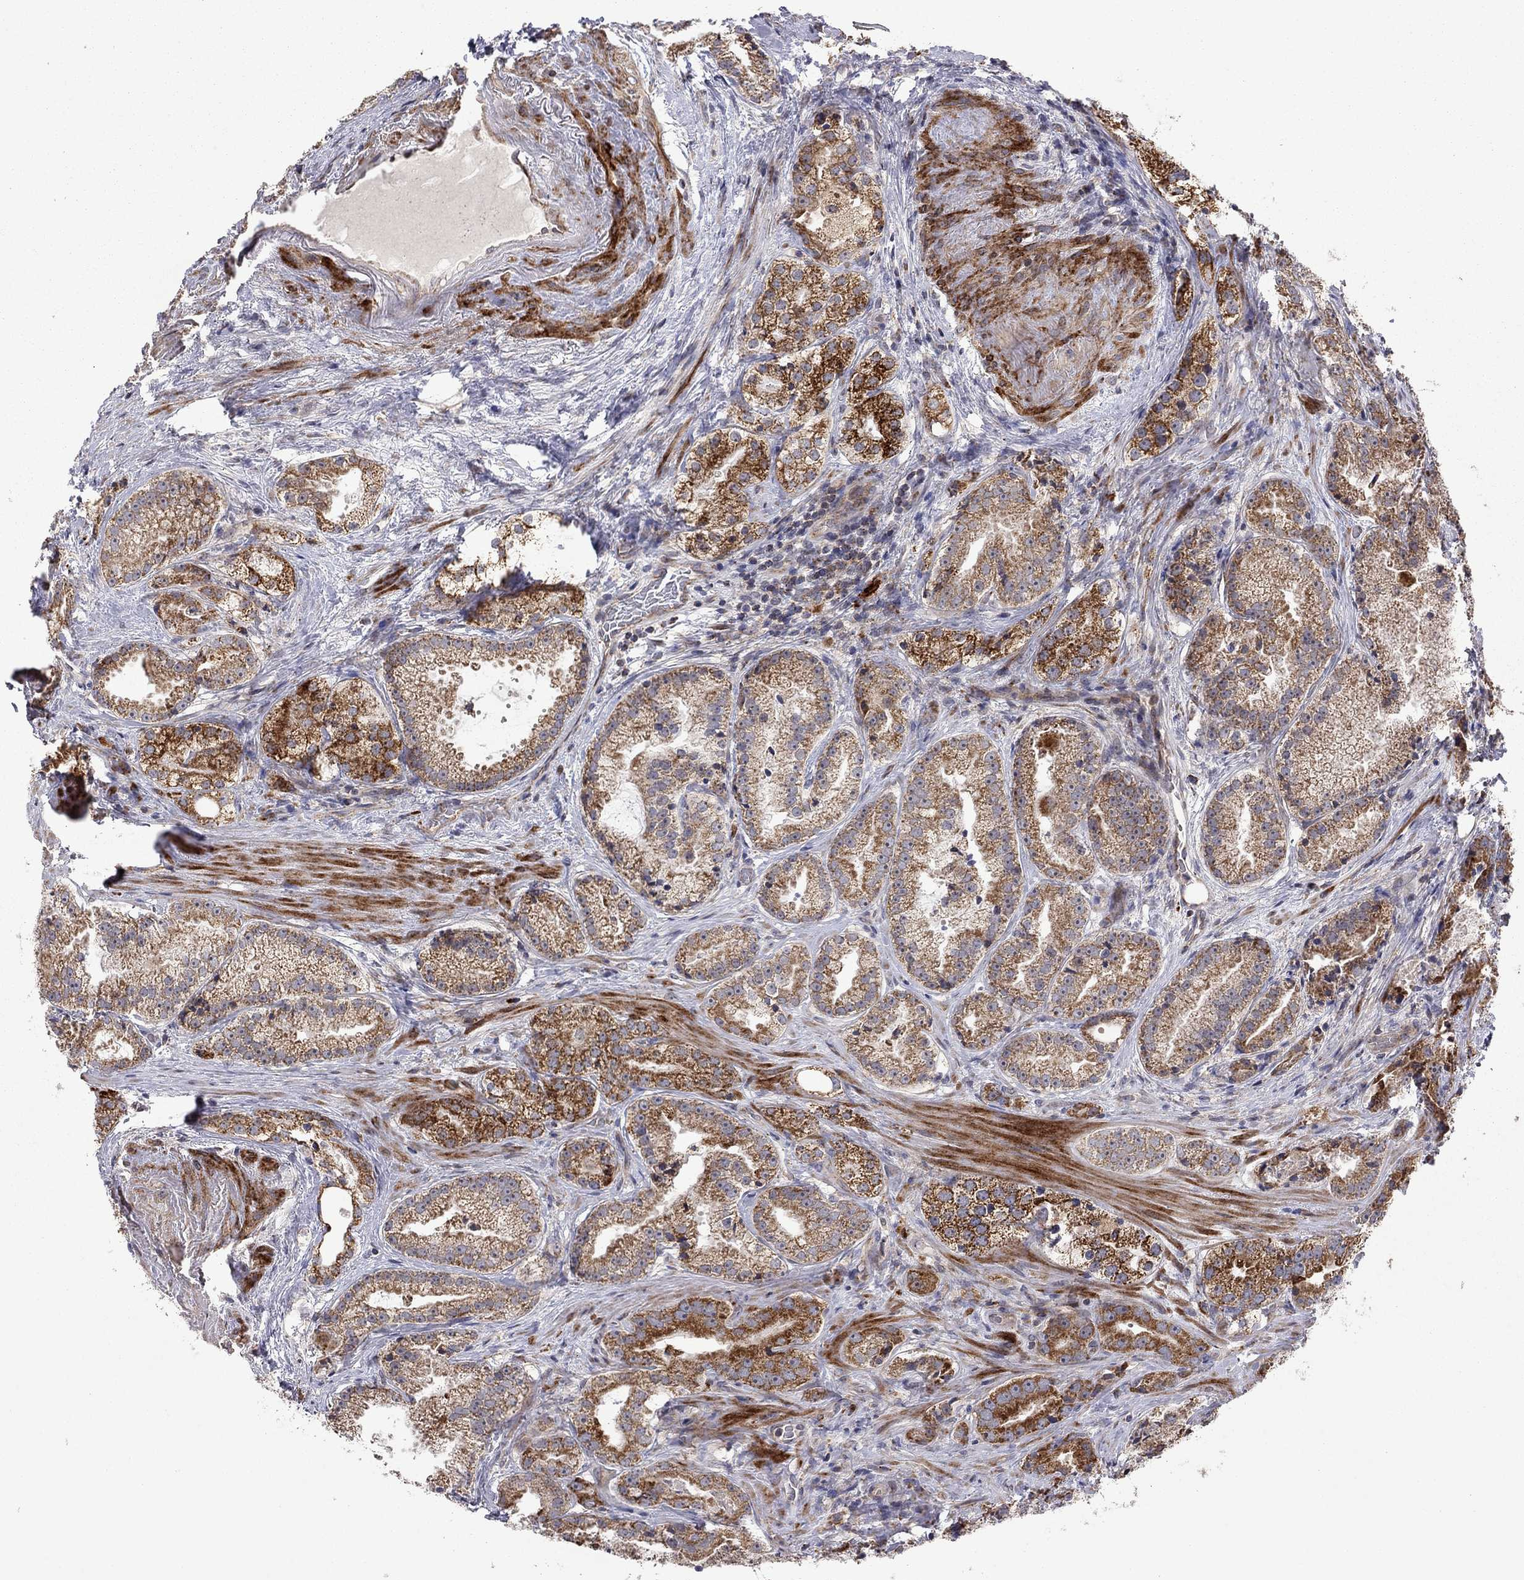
{"staining": {"intensity": "strong", "quantity": "<25%", "location": "cytoplasmic/membranous"}, "tissue": "prostate cancer", "cell_type": "Tumor cells", "image_type": "cancer", "snomed": [{"axis": "morphology", "description": "Adenocarcinoma, NOS"}, {"axis": "morphology", "description": "Adenocarcinoma, High grade"}, {"axis": "topography", "description": "Prostate"}], "caption": "Prostate cancer (high-grade adenocarcinoma) tissue displays strong cytoplasmic/membranous staining in about <25% of tumor cells, visualized by immunohistochemistry.", "gene": "IDS", "patient": {"sex": "male", "age": 64}}